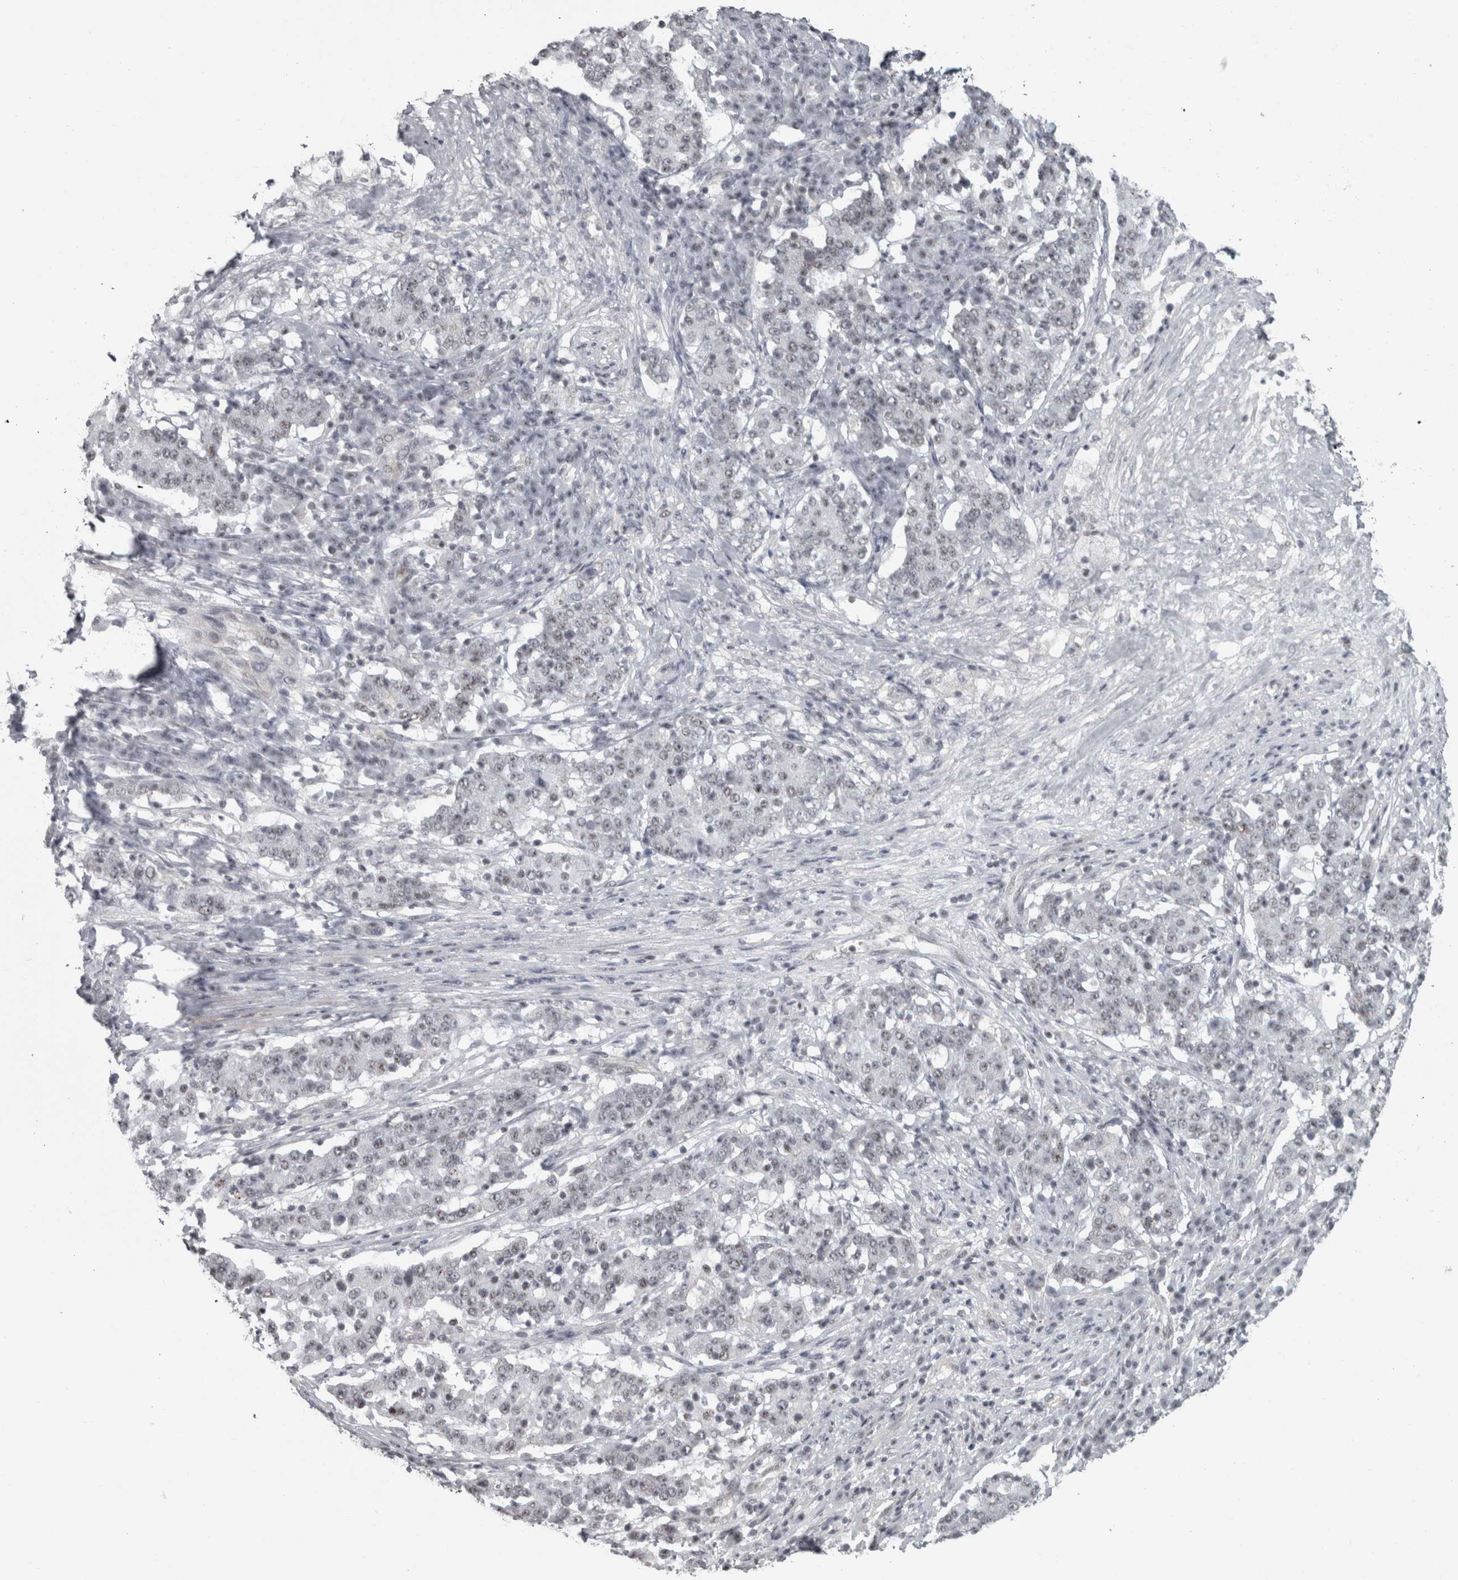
{"staining": {"intensity": "negative", "quantity": "none", "location": "none"}, "tissue": "stomach cancer", "cell_type": "Tumor cells", "image_type": "cancer", "snomed": [{"axis": "morphology", "description": "Adenocarcinoma, NOS"}, {"axis": "topography", "description": "Stomach"}], "caption": "Immunohistochemistry (IHC) image of stomach cancer (adenocarcinoma) stained for a protein (brown), which displays no positivity in tumor cells.", "gene": "PPP1R12B", "patient": {"sex": "male", "age": 59}}